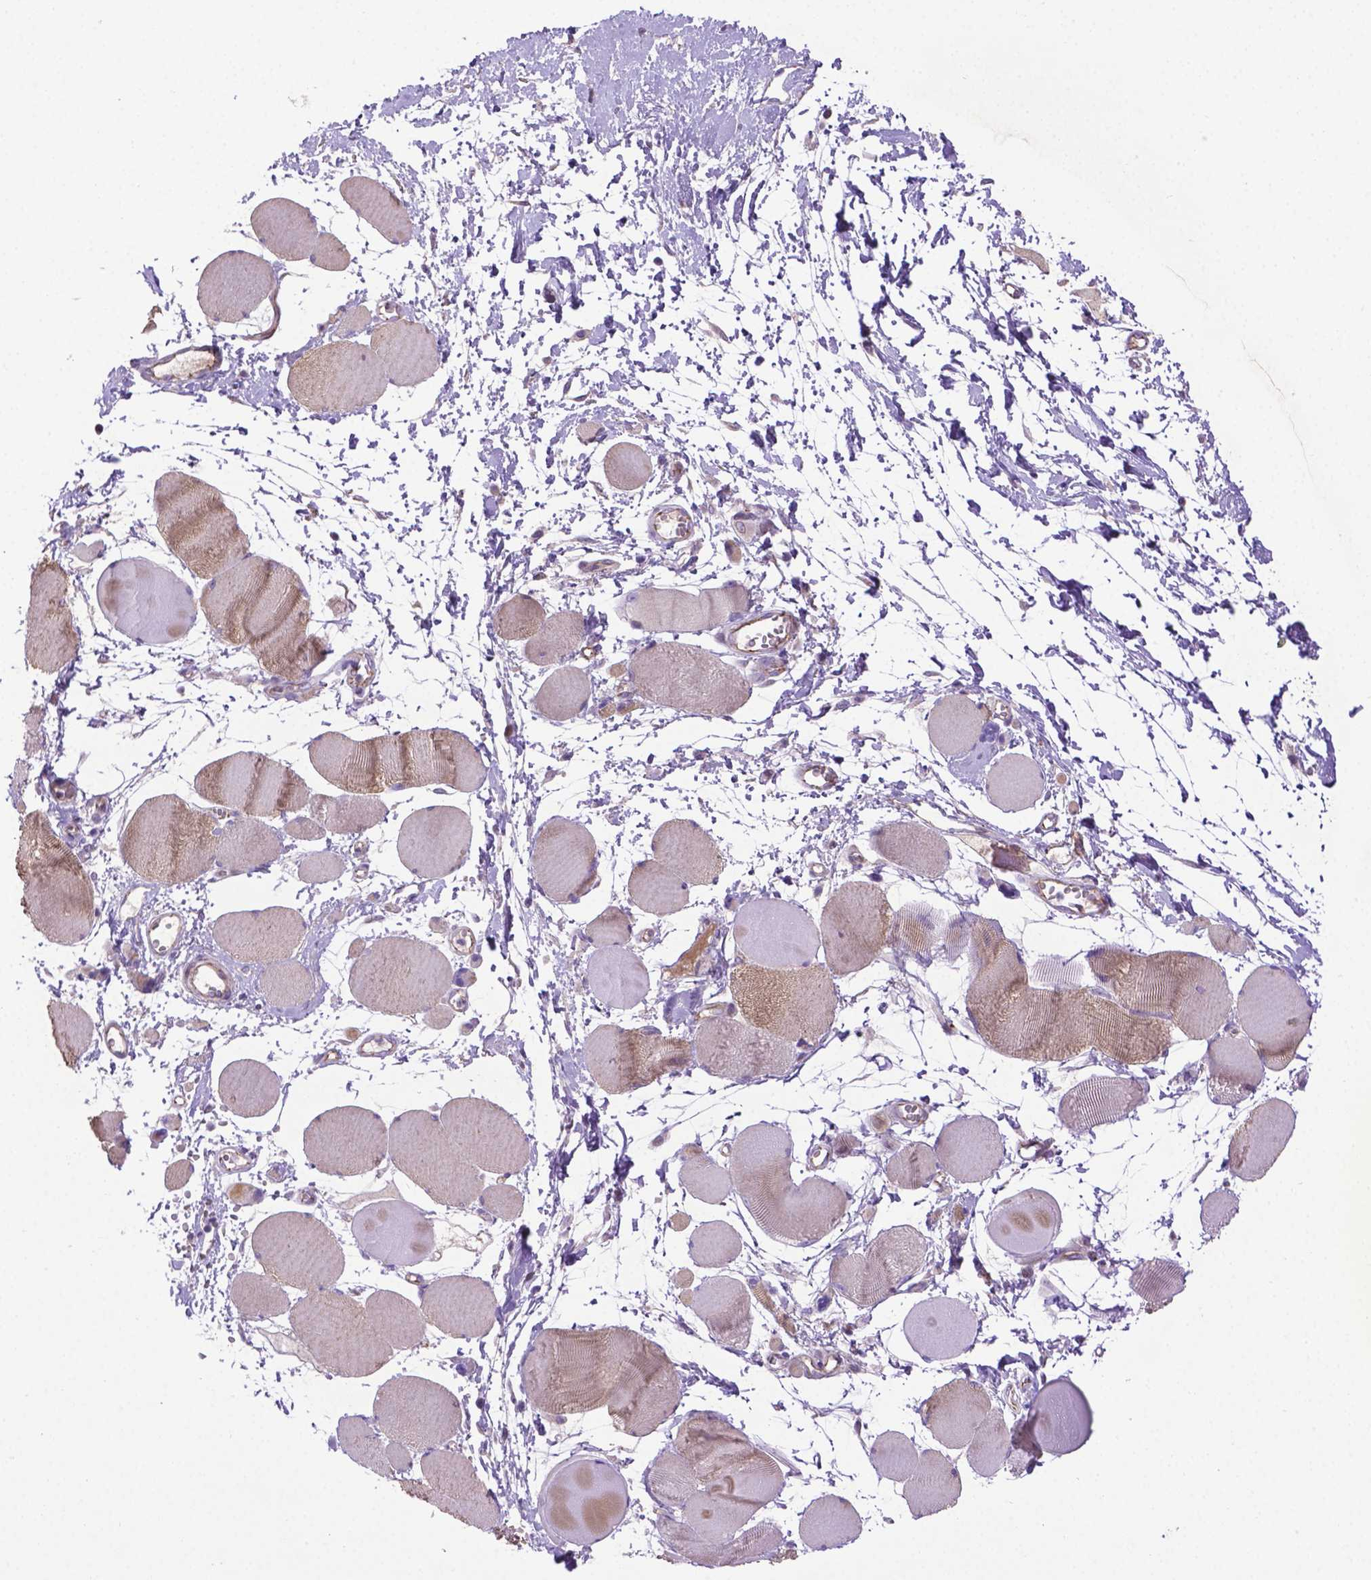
{"staining": {"intensity": "moderate", "quantity": "<25%", "location": "cytoplasmic/membranous"}, "tissue": "skeletal muscle", "cell_type": "Myocytes", "image_type": "normal", "snomed": [{"axis": "morphology", "description": "Normal tissue, NOS"}, {"axis": "topography", "description": "Skeletal muscle"}], "caption": "This histopathology image reveals immunohistochemistry staining of benign human skeletal muscle, with low moderate cytoplasmic/membranous positivity in approximately <25% of myocytes.", "gene": "CCER2", "patient": {"sex": "female", "age": 75}}